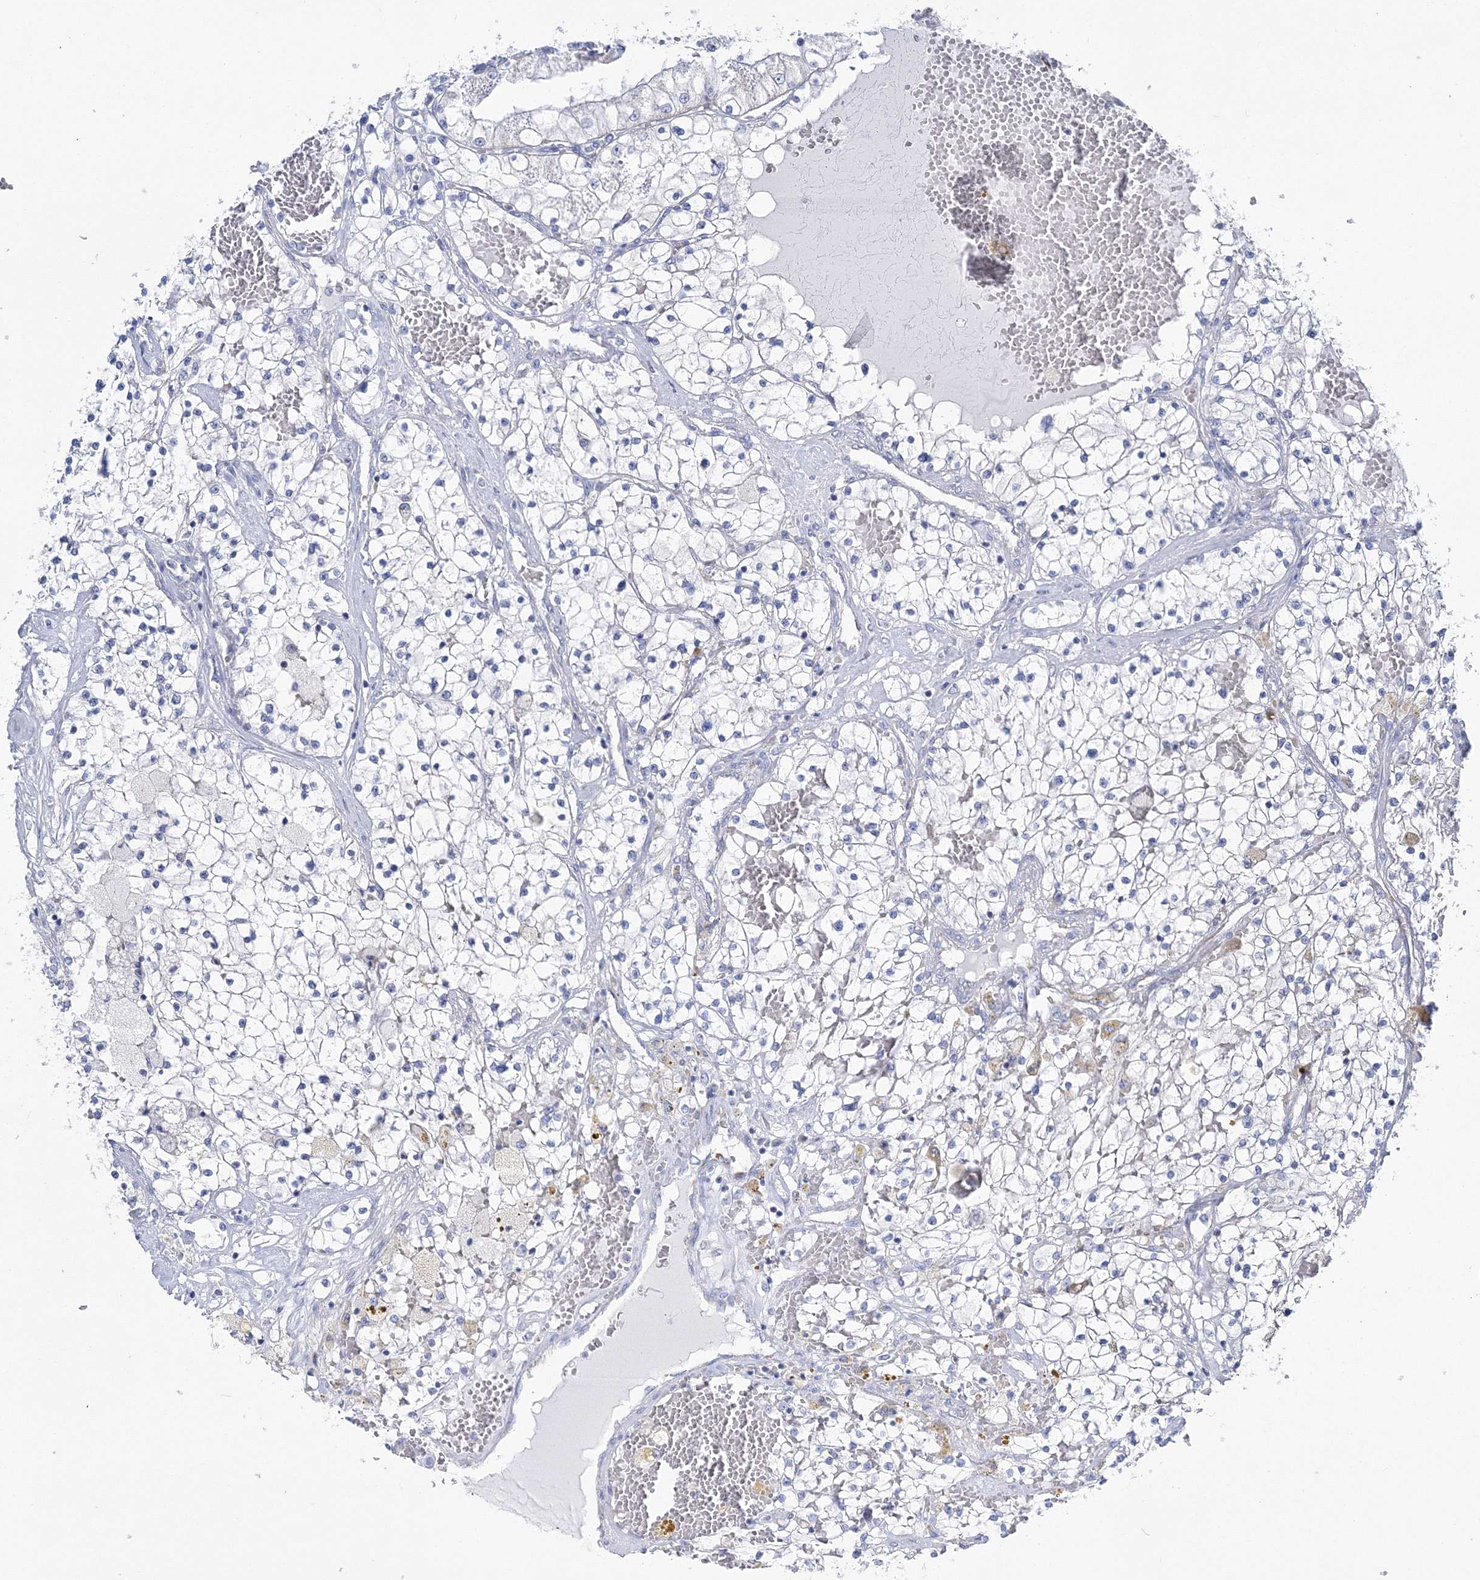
{"staining": {"intensity": "negative", "quantity": "none", "location": "none"}, "tissue": "renal cancer", "cell_type": "Tumor cells", "image_type": "cancer", "snomed": [{"axis": "morphology", "description": "Normal tissue, NOS"}, {"axis": "morphology", "description": "Adenocarcinoma, NOS"}, {"axis": "topography", "description": "Kidney"}], "caption": "Immunohistochemistry (IHC) photomicrograph of renal cancer (adenocarcinoma) stained for a protein (brown), which reveals no staining in tumor cells.", "gene": "HIBCH", "patient": {"sex": "male", "age": 68}}